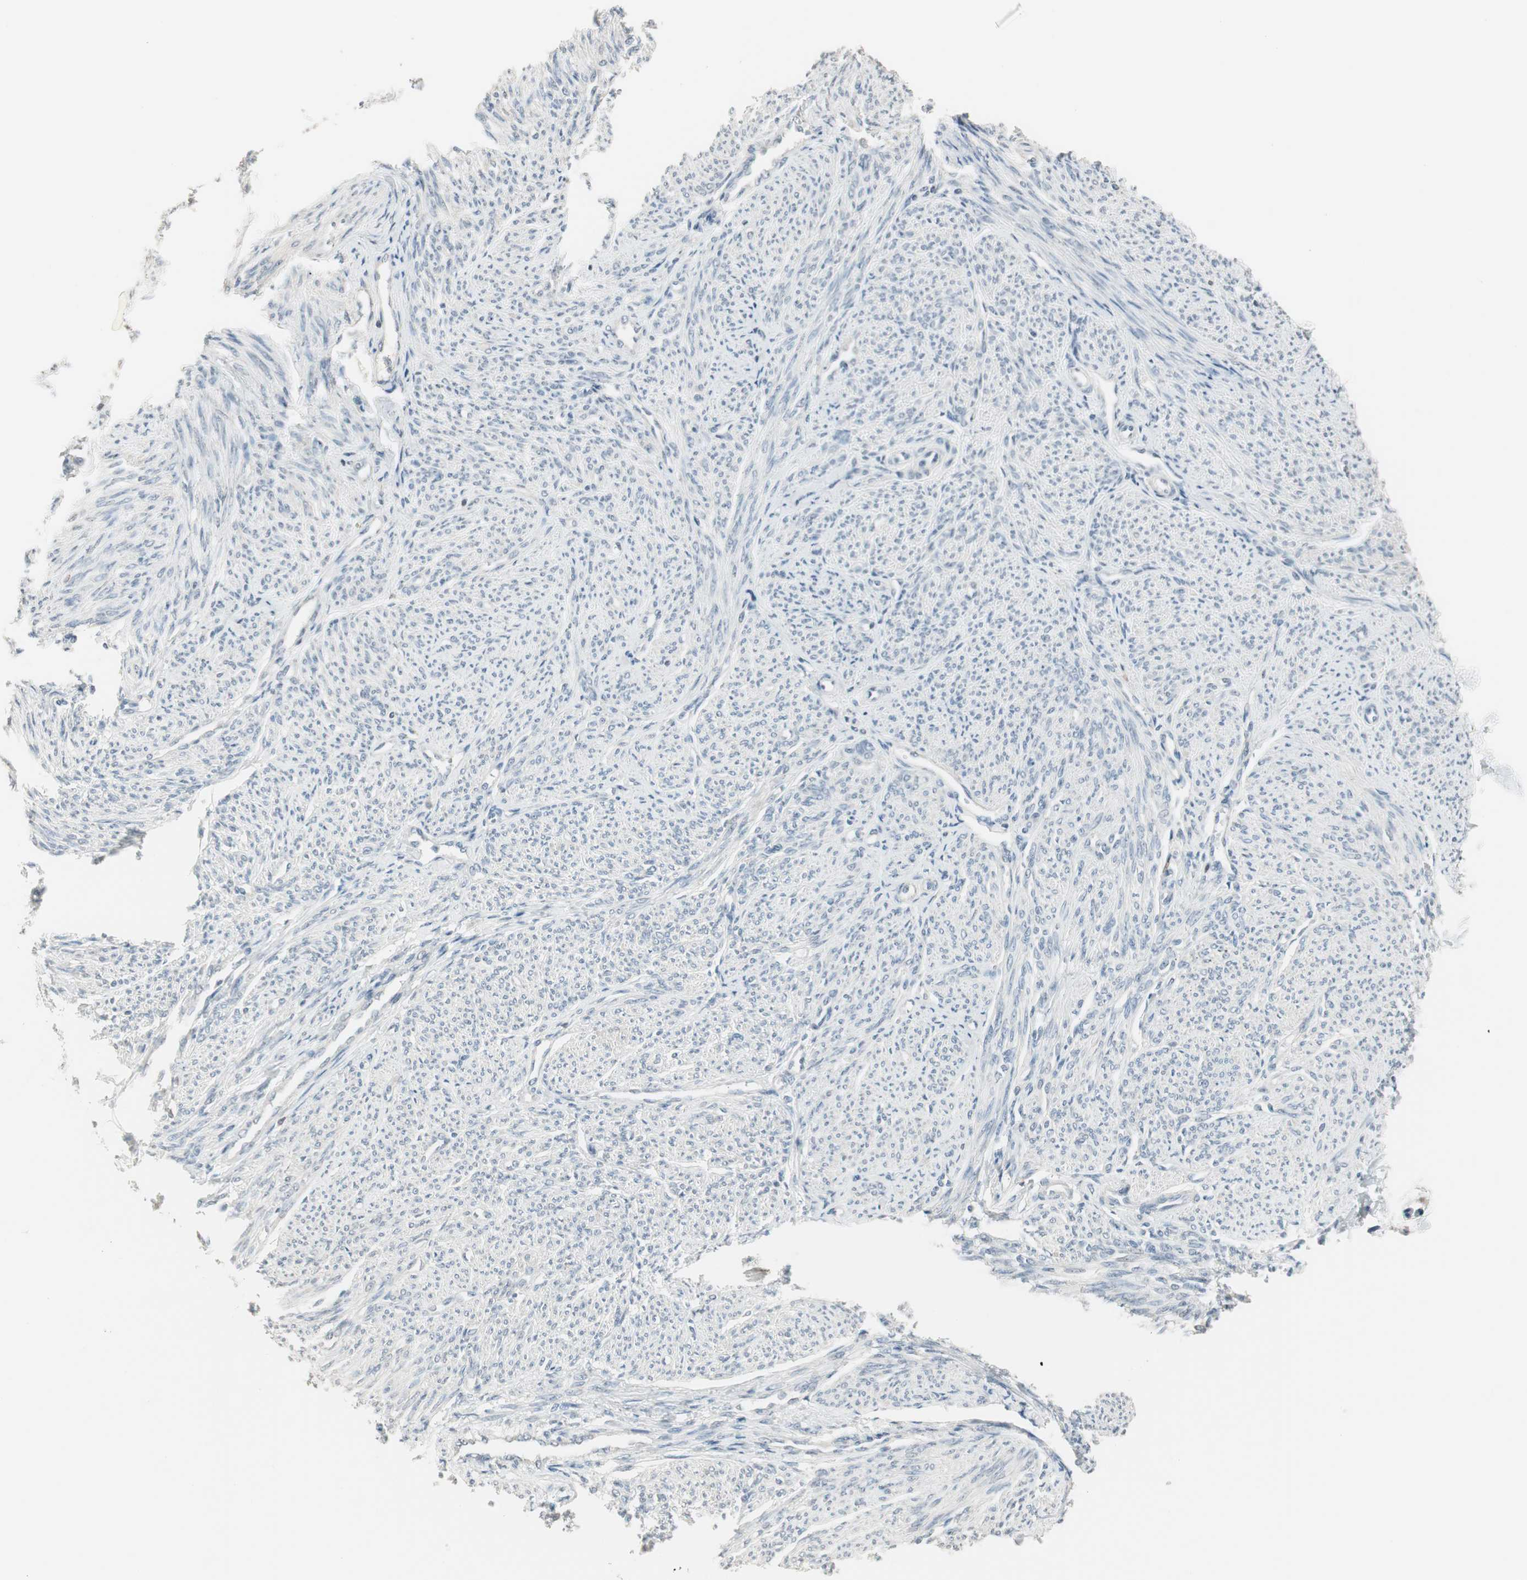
{"staining": {"intensity": "negative", "quantity": "none", "location": "none"}, "tissue": "smooth muscle", "cell_type": "Smooth muscle cells", "image_type": "normal", "snomed": [{"axis": "morphology", "description": "Normal tissue, NOS"}, {"axis": "topography", "description": "Smooth muscle"}], "caption": "This photomicrograph is of benign smooth muscle stained with immunohistochemistry to label a protein in brown with the nuclei are counter-stained blue. There is no staining in smooth muscle cells.", "gene": "PDZK1", "patient": {"sex": "female", "age": 65}}